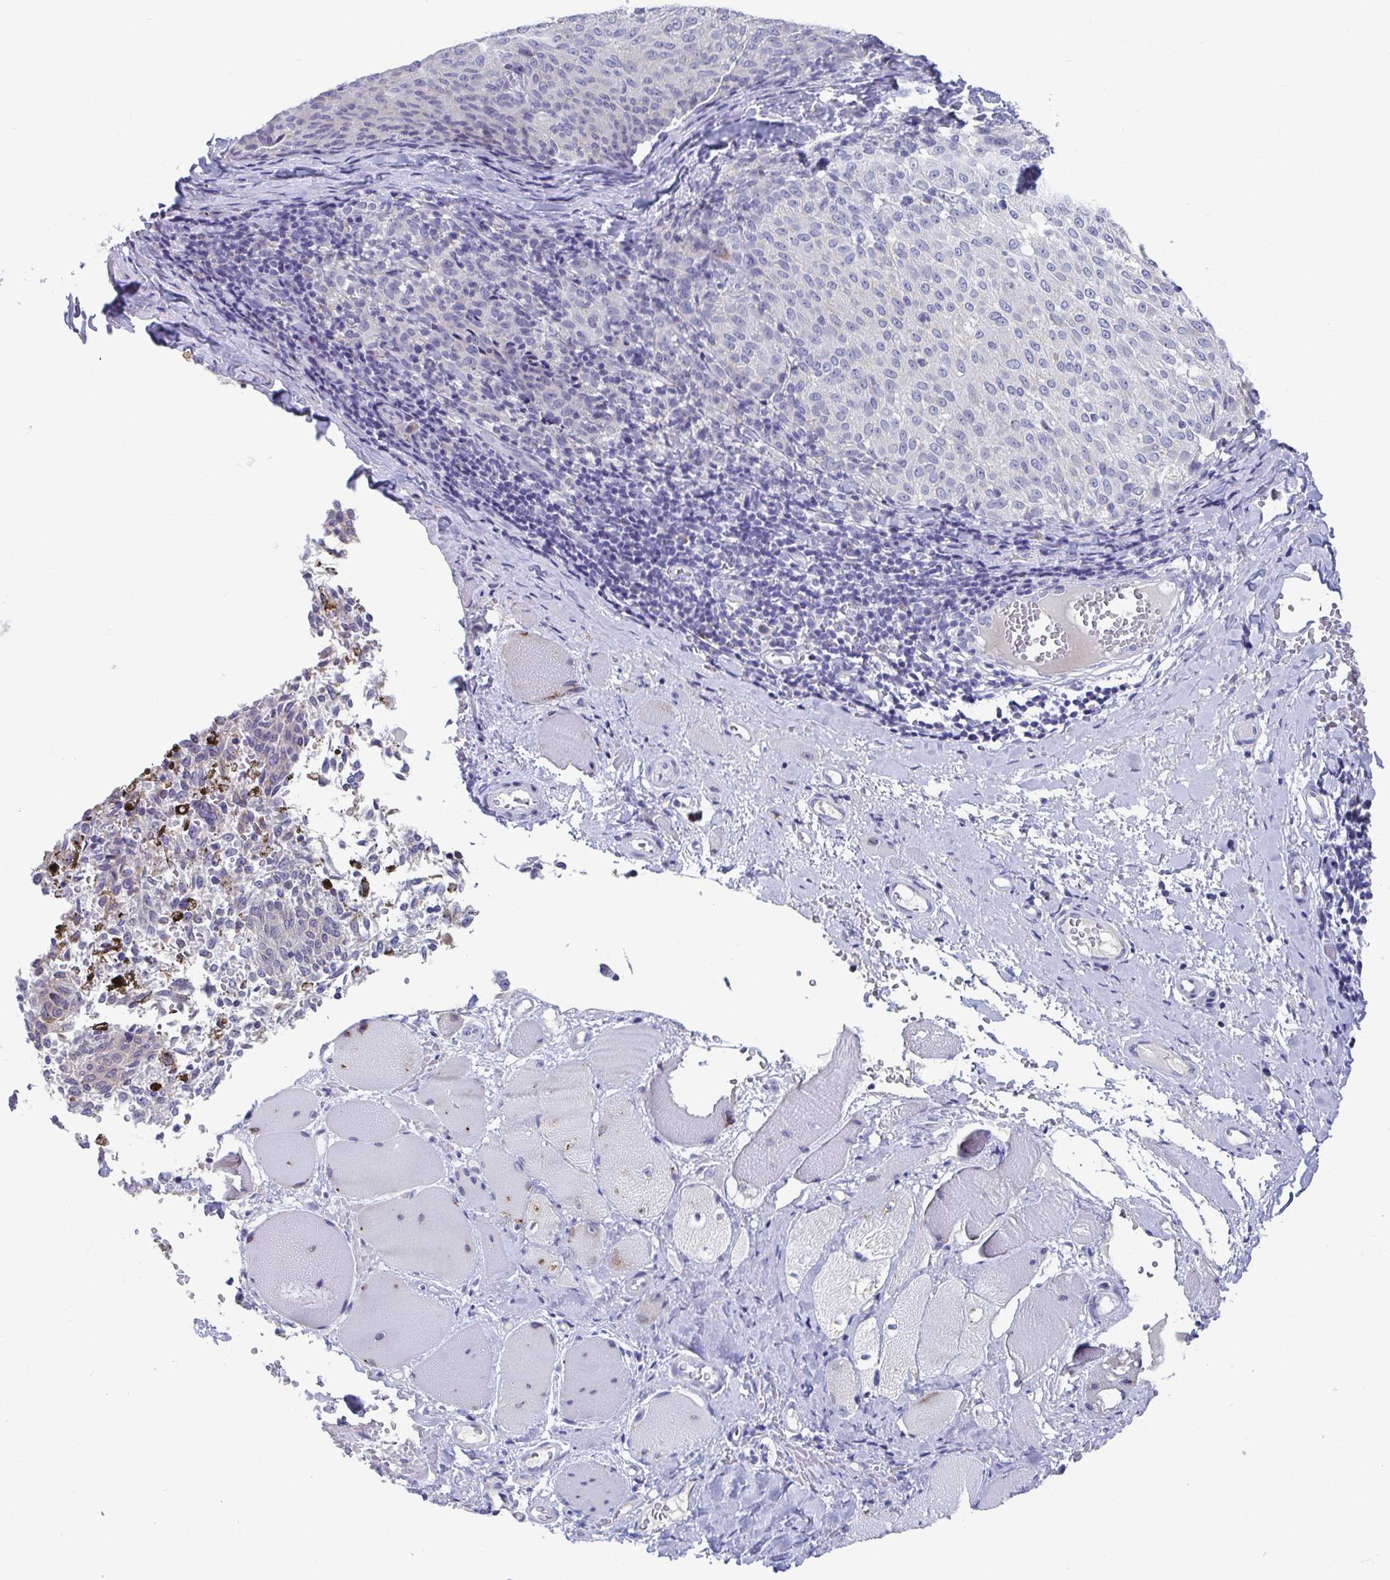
{"staining": {"intensity": "negative", "quantity": "none", "location": "none"}, "tissue": "melanoma", "cell_type": "Tumor cells", "image_type": "cancer", "snomed": [{"axis": "morphology", "description": "Malignant melanoma, NOS"}, {"axis": "topography", "description": "Skin"}], "caption": "An immunohistochemistry (IHC) photomicrograph of malignant melanoma is shown. There is no staining in tumor cells of malignant melanoma.", "gene": "TAS2R39", "patient": {"sex": "female", "age": 72}}